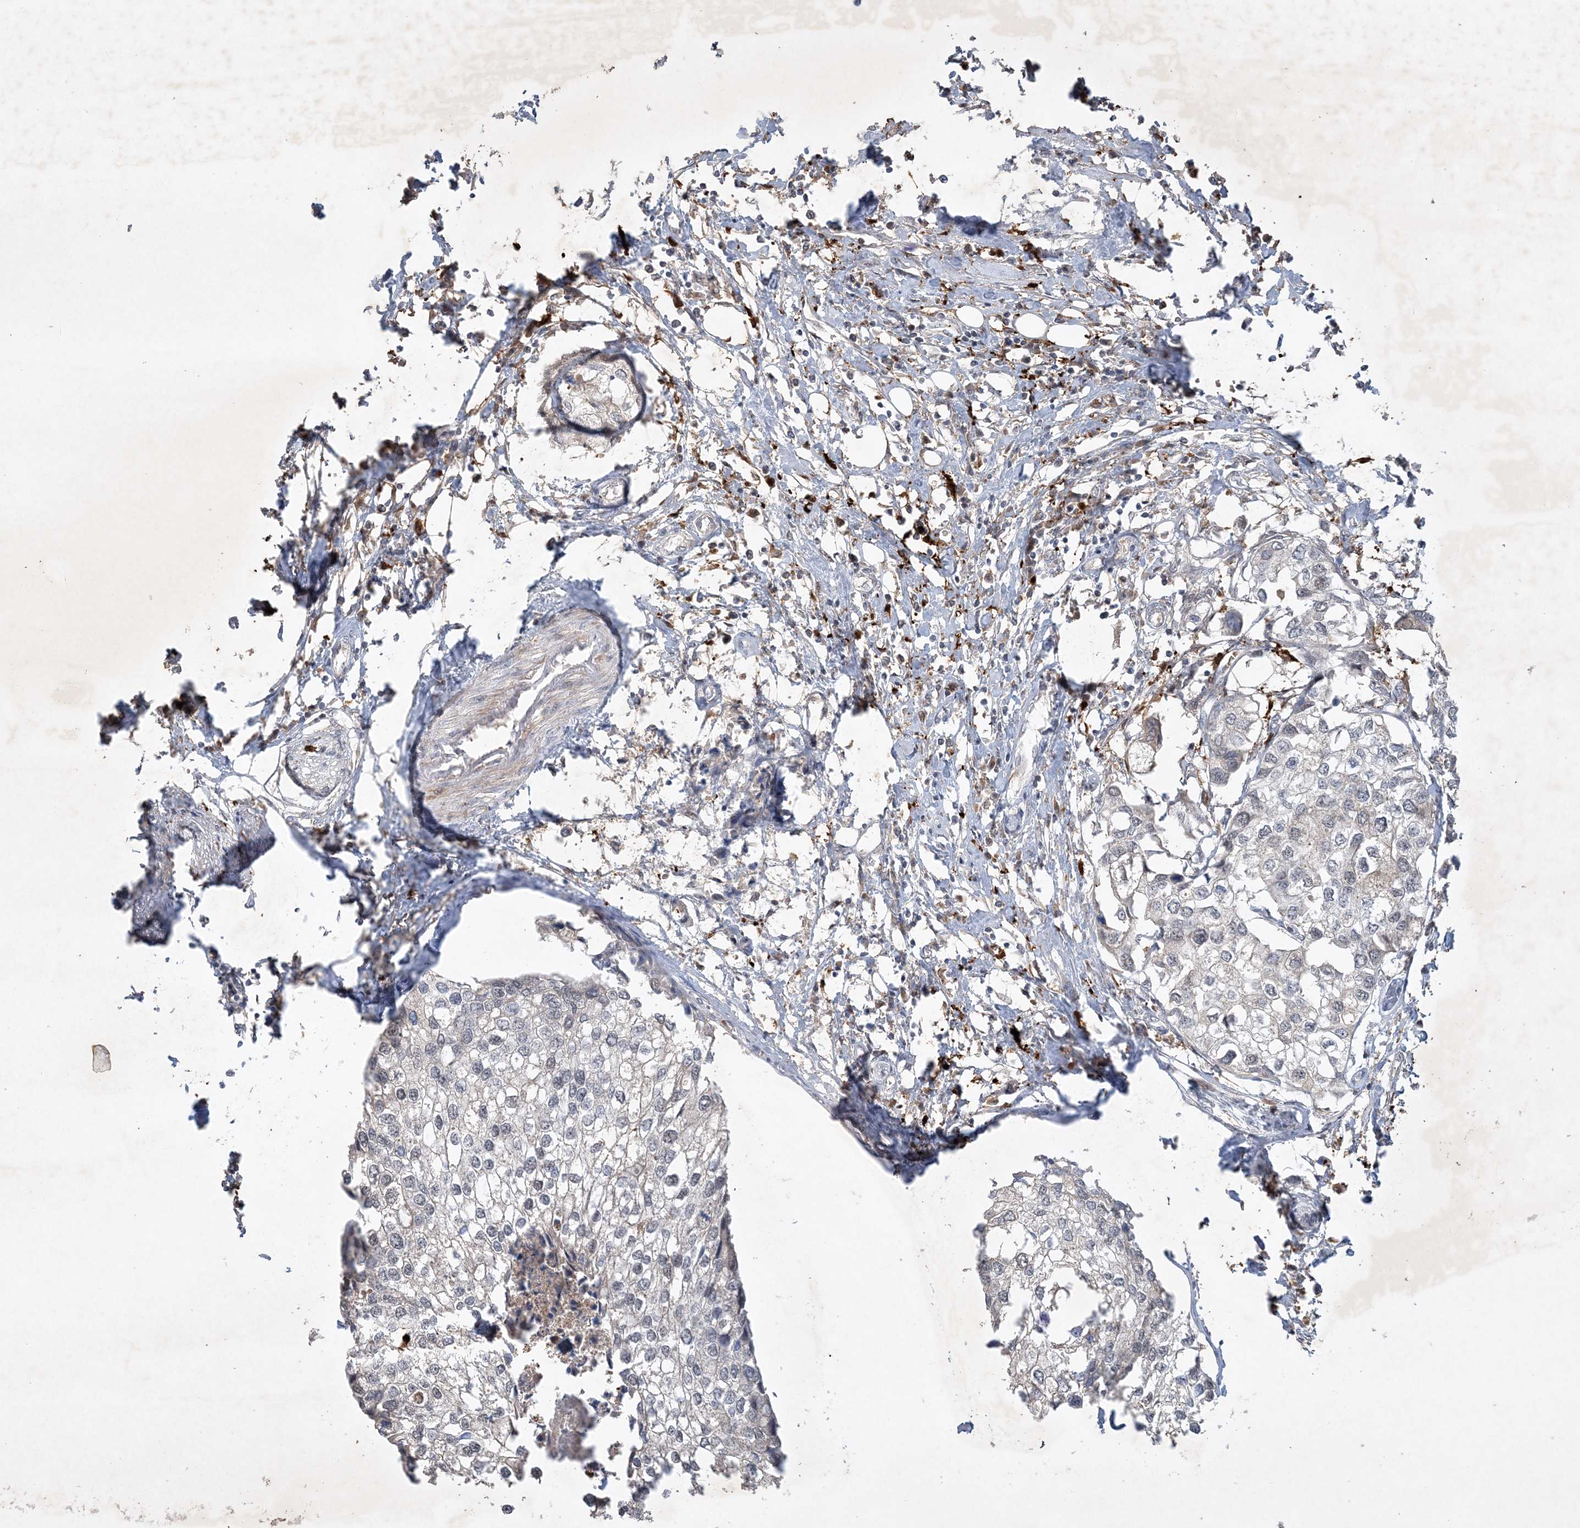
{"staining": {"intensity": "negative", "quantity": "none", "location": "none"}, "tissue": "urothelial cancer", "cell_type": "Tumor cells", "image_type": "cancer", "snomed": [{"axis": "morphology", "description": "Urothelial carcinoma, High grade"}, {"axis": "topography", "description": "Urinary bladder"}], "caption": "Tumor cells show no significant protein expression in high-grade urothelial carcinoma.", "gene": "THG1L", "patient": {"sex": "male", "age": 64}}